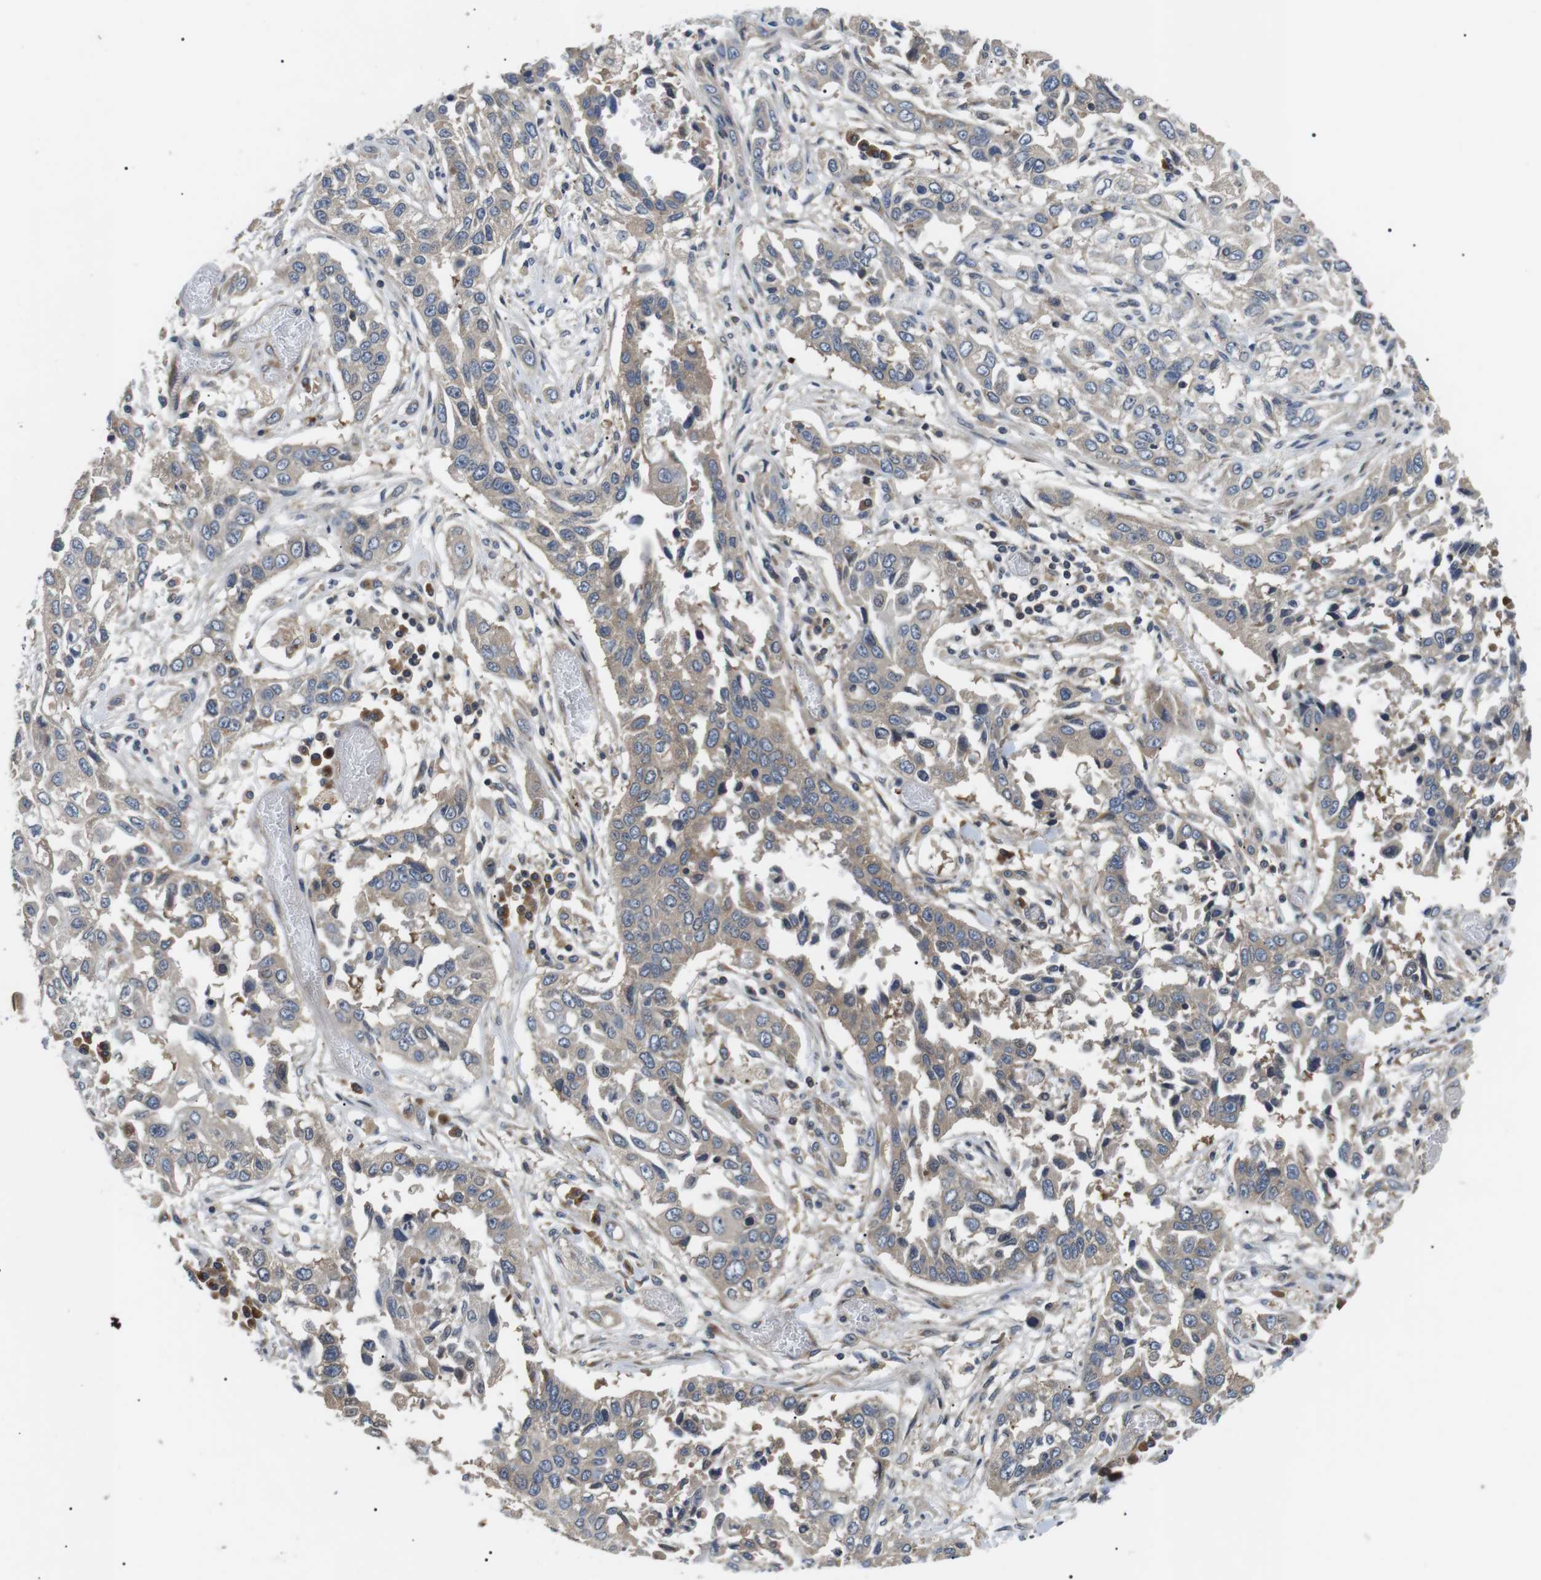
{"staining": {"intensity": "weak", "quantity": "<25%", "location": "cytoplasmic/membranous"}, "tissue": "lung cancer", "cell_type": "Tumor cells", "image_type": "cancer", "snomed": [{"axis": "morphology", "description": "Squamous cell carcinoma, NOS"}, {"axis": "topography", "description": "Lung"}], "caption": "Tumor cells show no significant protein positivity in lung squamous cell carcinoma.", "gene": "DIPK1A", "patient": {"sex": "male", "age": 71}}